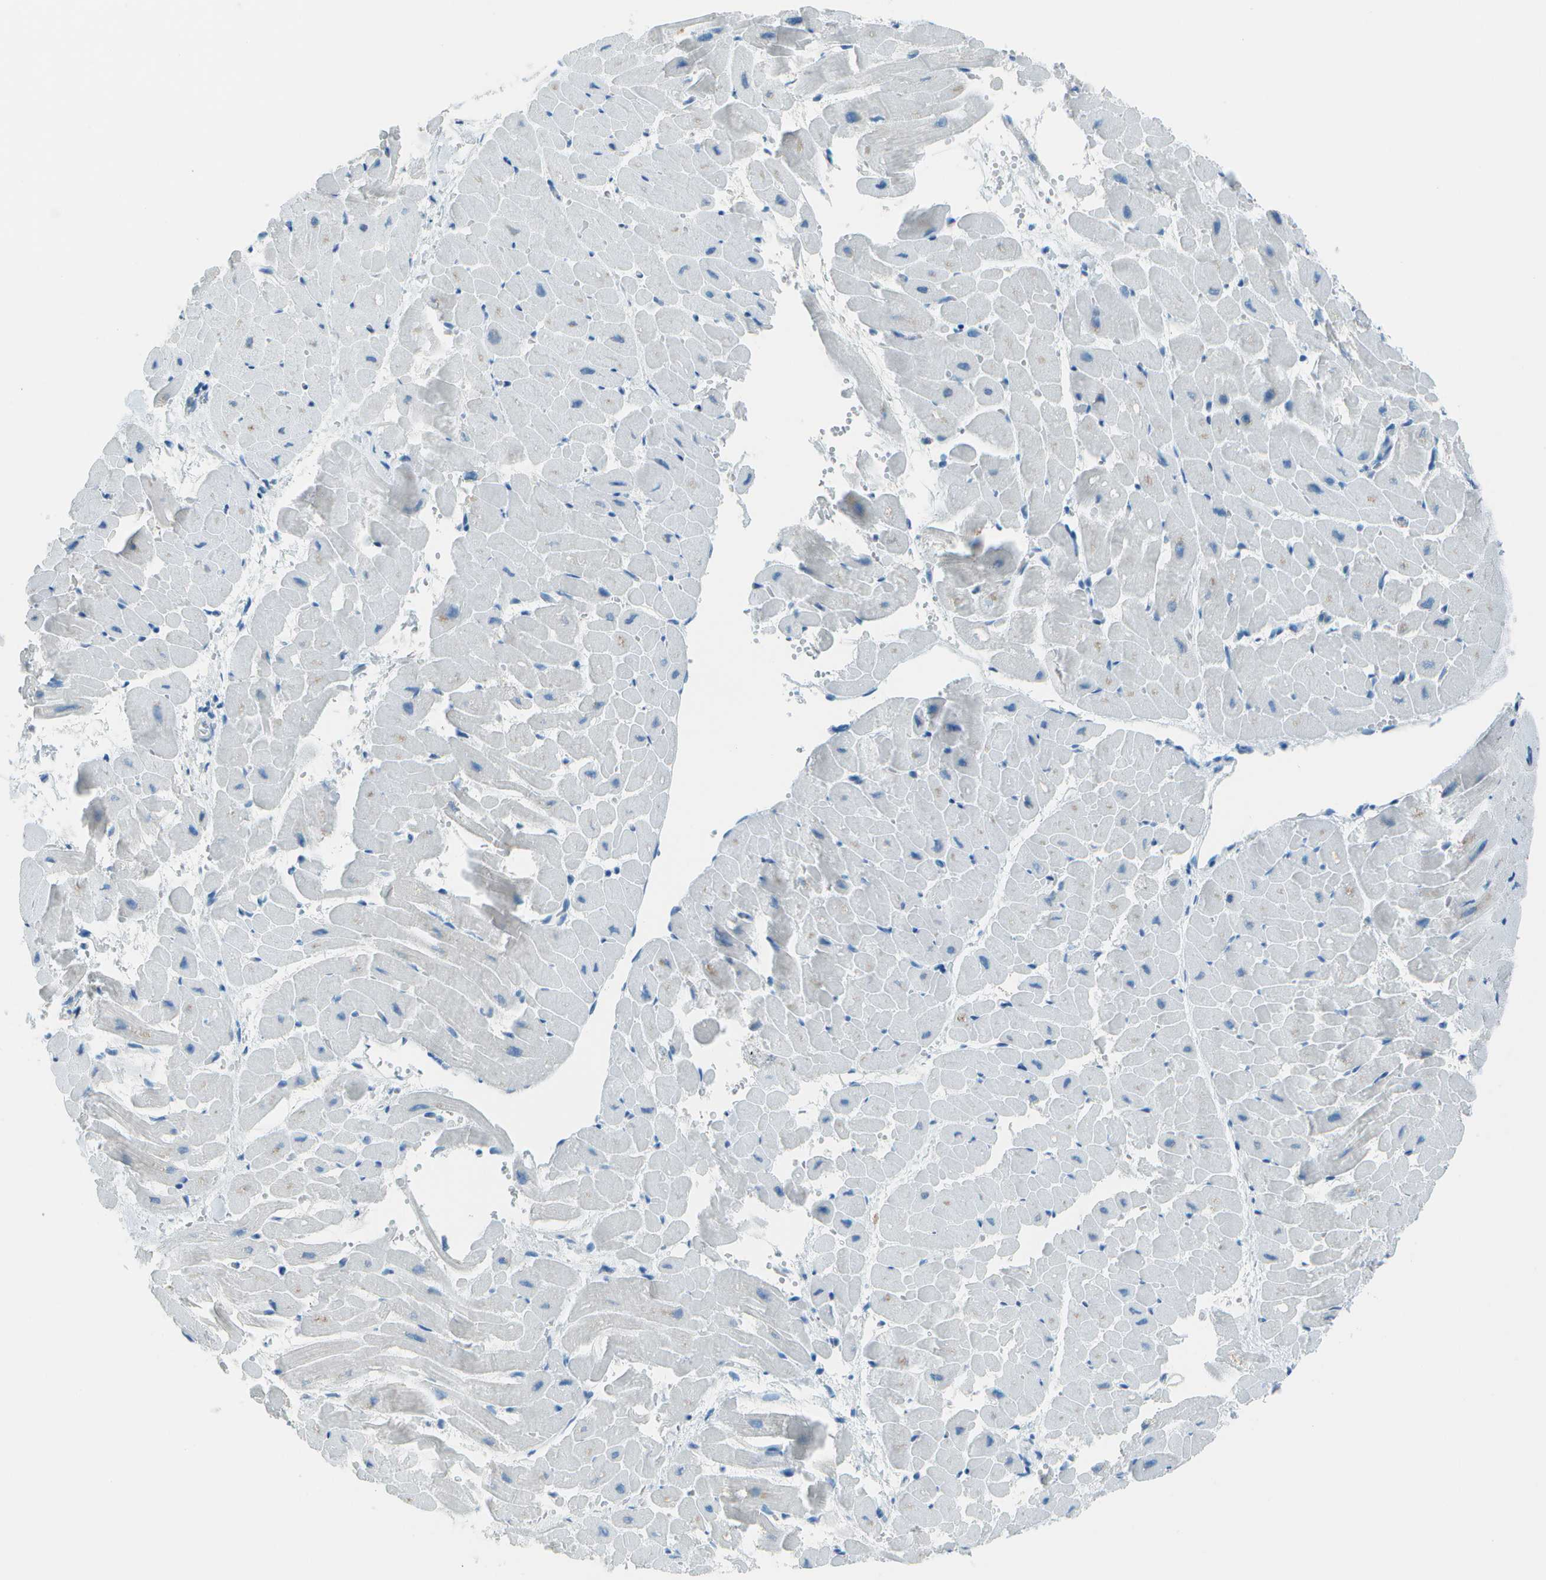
{"staining": {"intensity": "negative", "quantity": "none", "location": "none"}, "tissue": "heart muscle", "cell_type": "Cardiomyocytes", "image_type": "normal", "snomed": [{"axis": "morphology", "description": "Normal tissue, NOS"}, {"axis": "topography", "description": "Heart"}], "caption": "IHC histopathology image of normal heart muscle: human heart muscle stained with DAB (3,3'-diaminobenzidine) exhibits no significant protein expression in cardiomyocytes. (DAB (3,3'-diaminobenzidine) immunohistochemistry visualized using brightfield microscopy, high magnification).", "gene": "FGF1", "patient": {"sex": "male", "age": 45}}